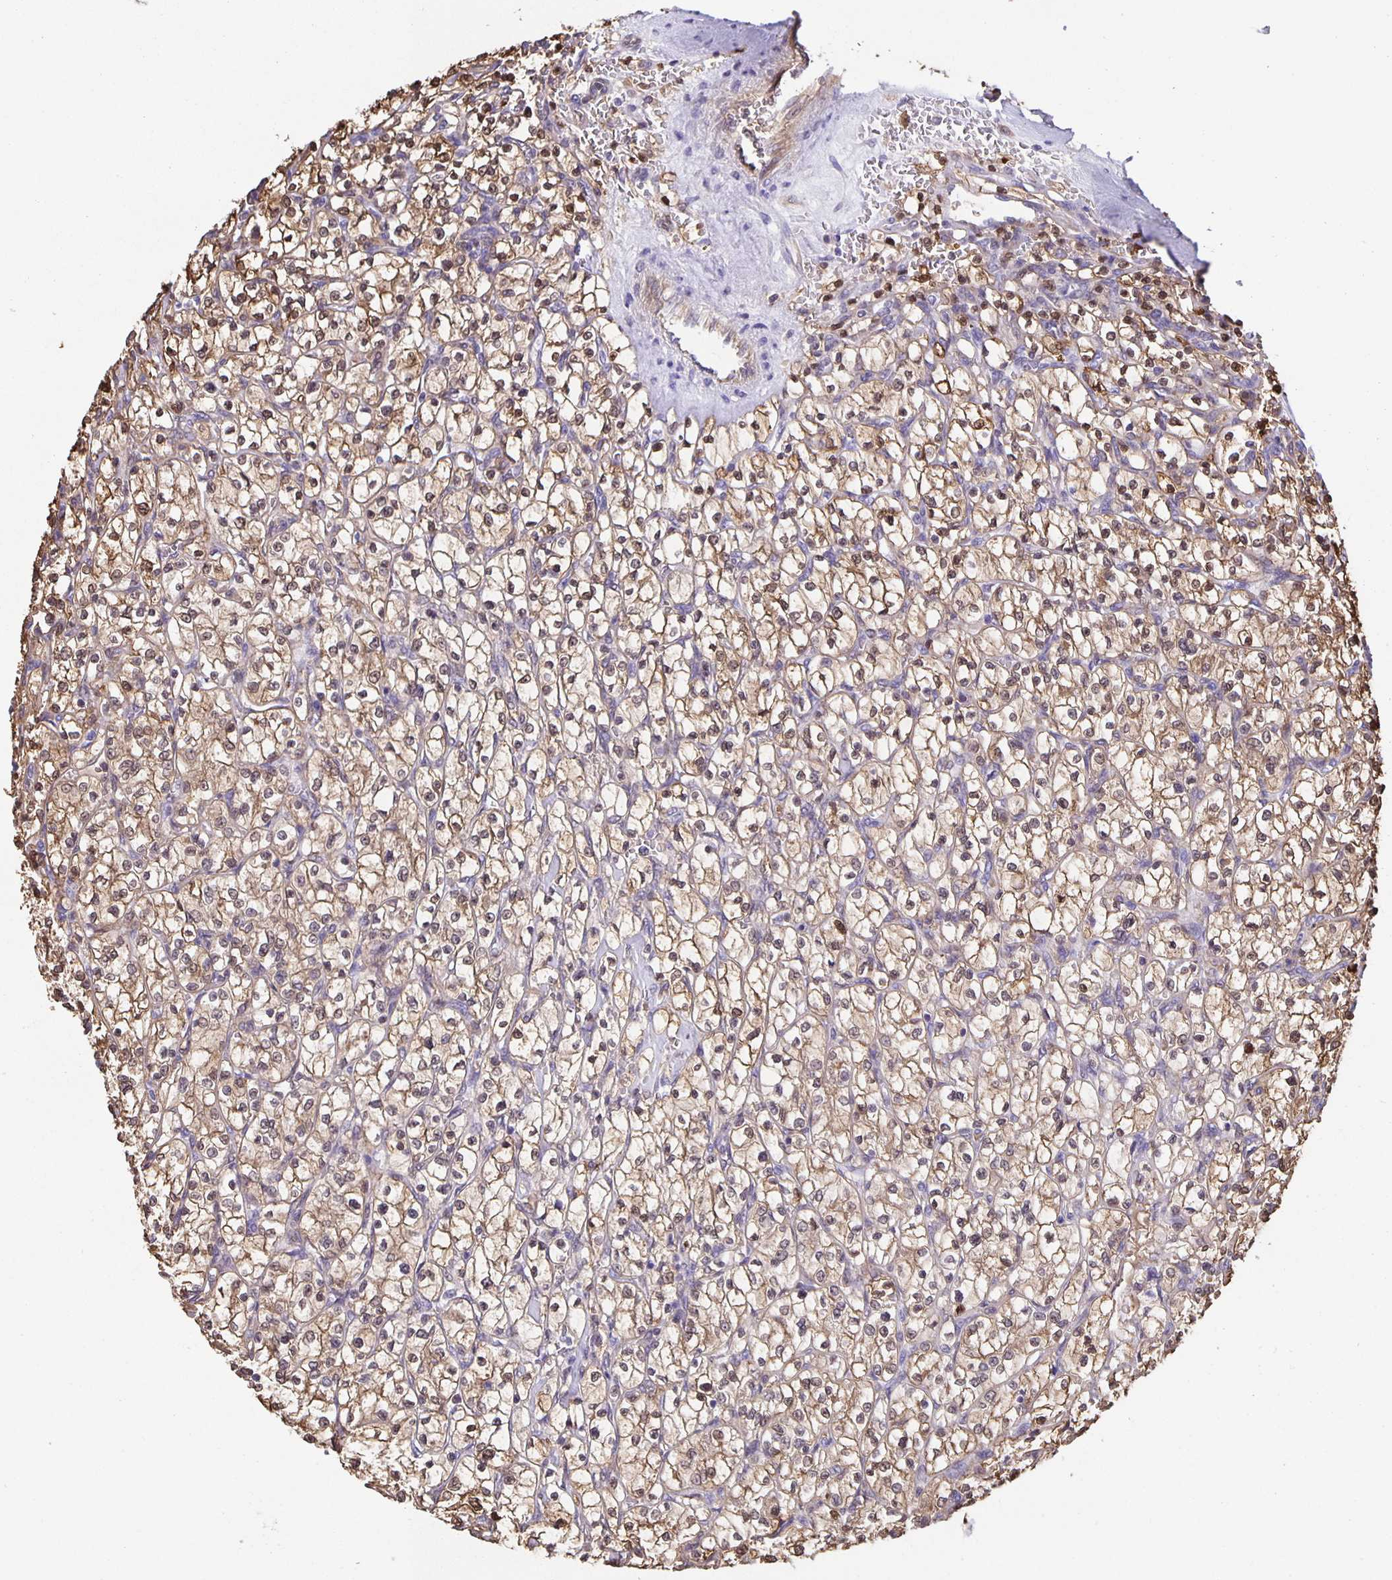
{"staining": {"intensity": "moderate", "quantity": ">75%", "location": "cytoplasmic/membranous"}, "tissue": "renal cancer", "cell_type": "Tumor cells", "image_type": "cancer", "snomed": [{"axis": "morphology", "description": "Adenocarcinoma, NOS"}, {"axis": "topography", "description": "Kidney"}], "caption": "This image exhibits immunohistochemistry (IHC) staining of renal cancer (adenocarcinoma), with medium moderate cytoplasmic/membranous positivity in about >75% of tumor cells.", "gene": "MARCHF6", "patient": {"sex": "female", "age": 64}}